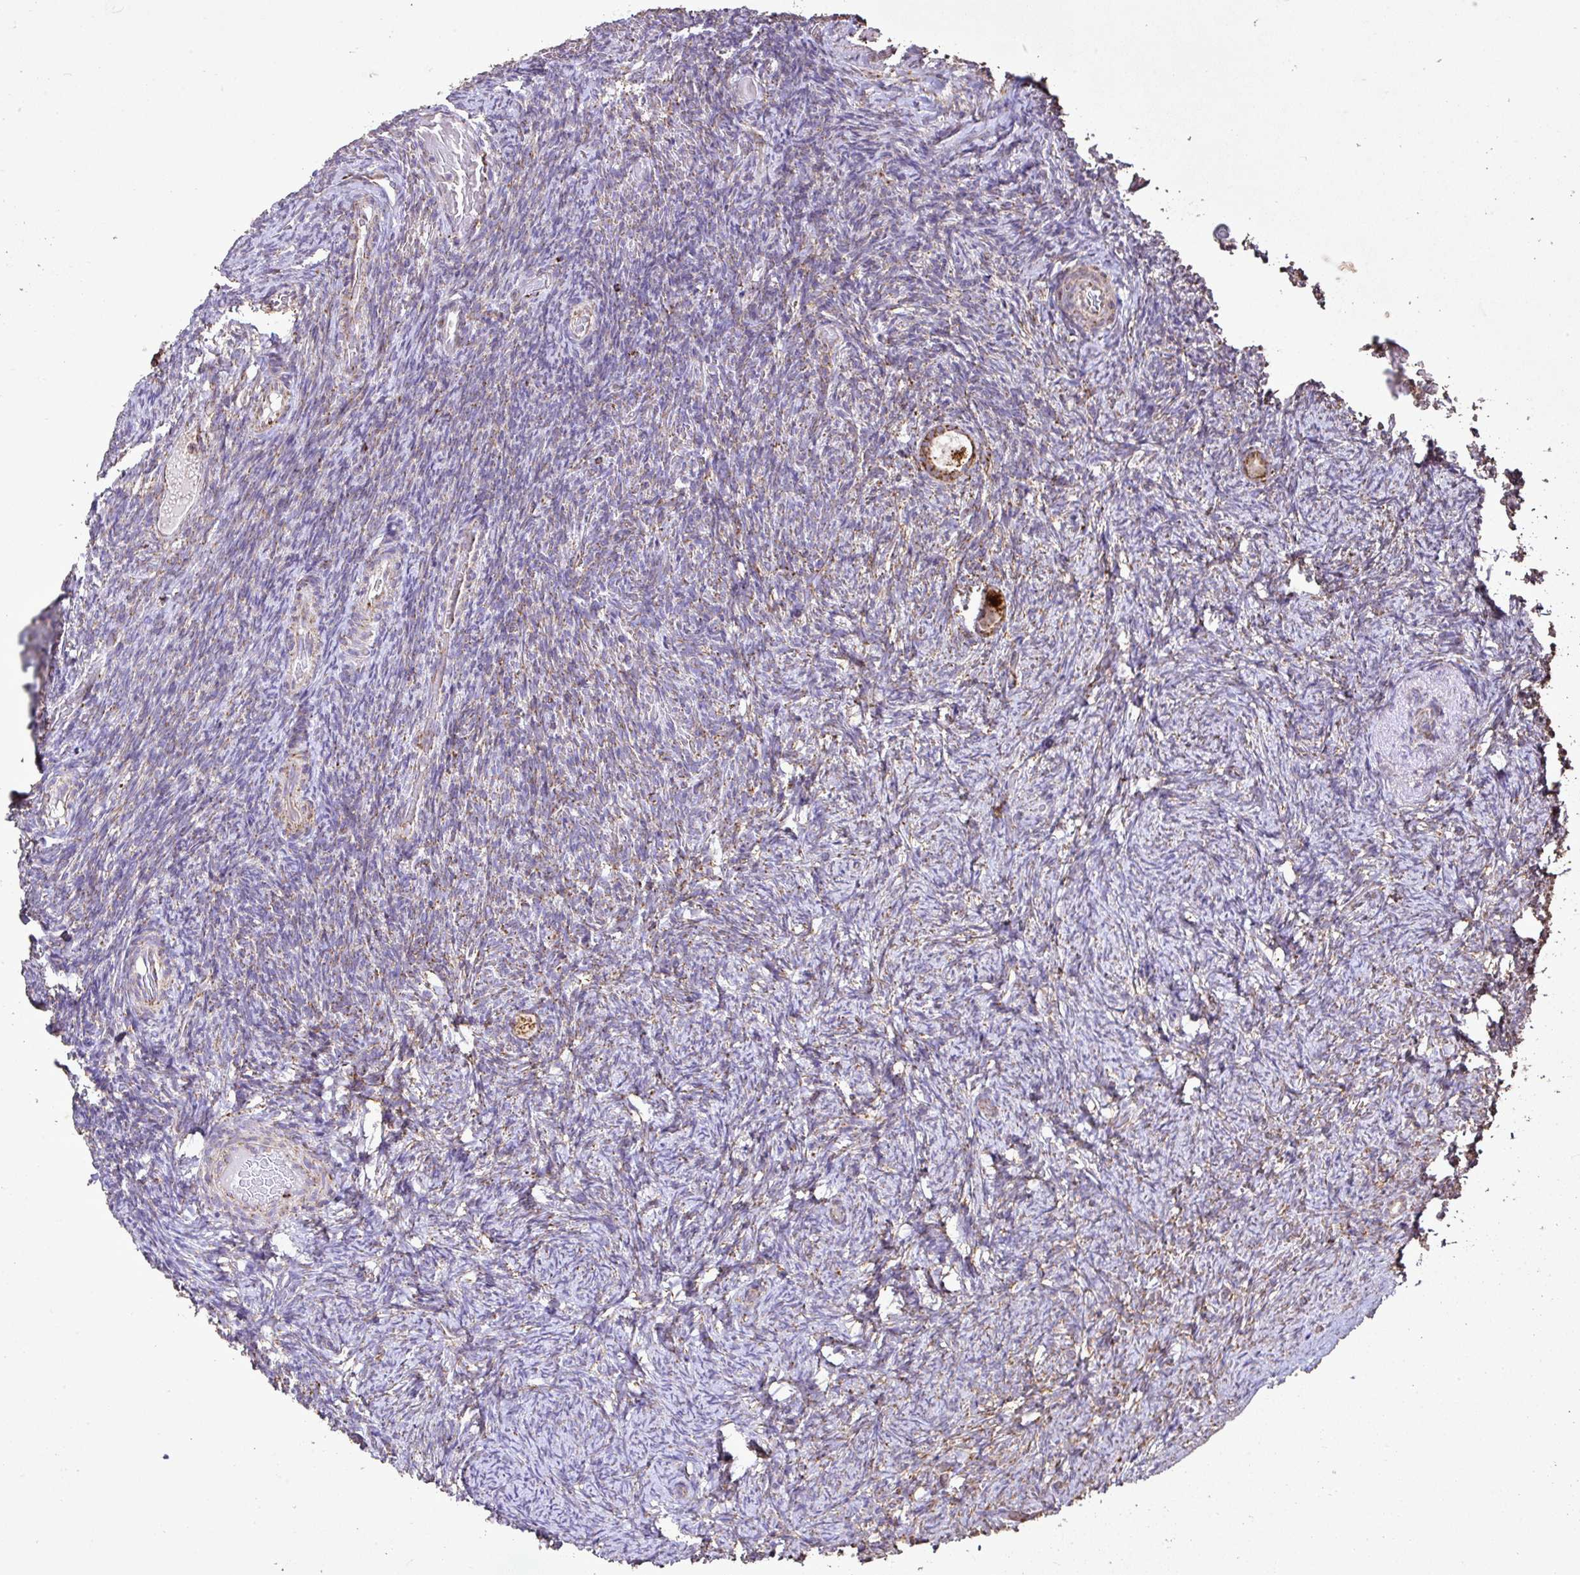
{"staining": {"intensity": "strong", "quantity": ">75%", "location": "cytoplasmic/membranous"}, "tissue": "ovary", "cell_type": "Follicle cells", "image_type": "normal", "snomed": [{"axis": "morphology", "description": "Normal tissue, NOS"}, {"axis": "topography", "description": "Ovary"}], "caption": "Immunohistochemical staining of normal ovary reveals high levels of strong cytoplasmic/membranous staining in about >75% of follicle cells.", "gene": "AGK", "patient": {"sex": "female", "age": 34}}